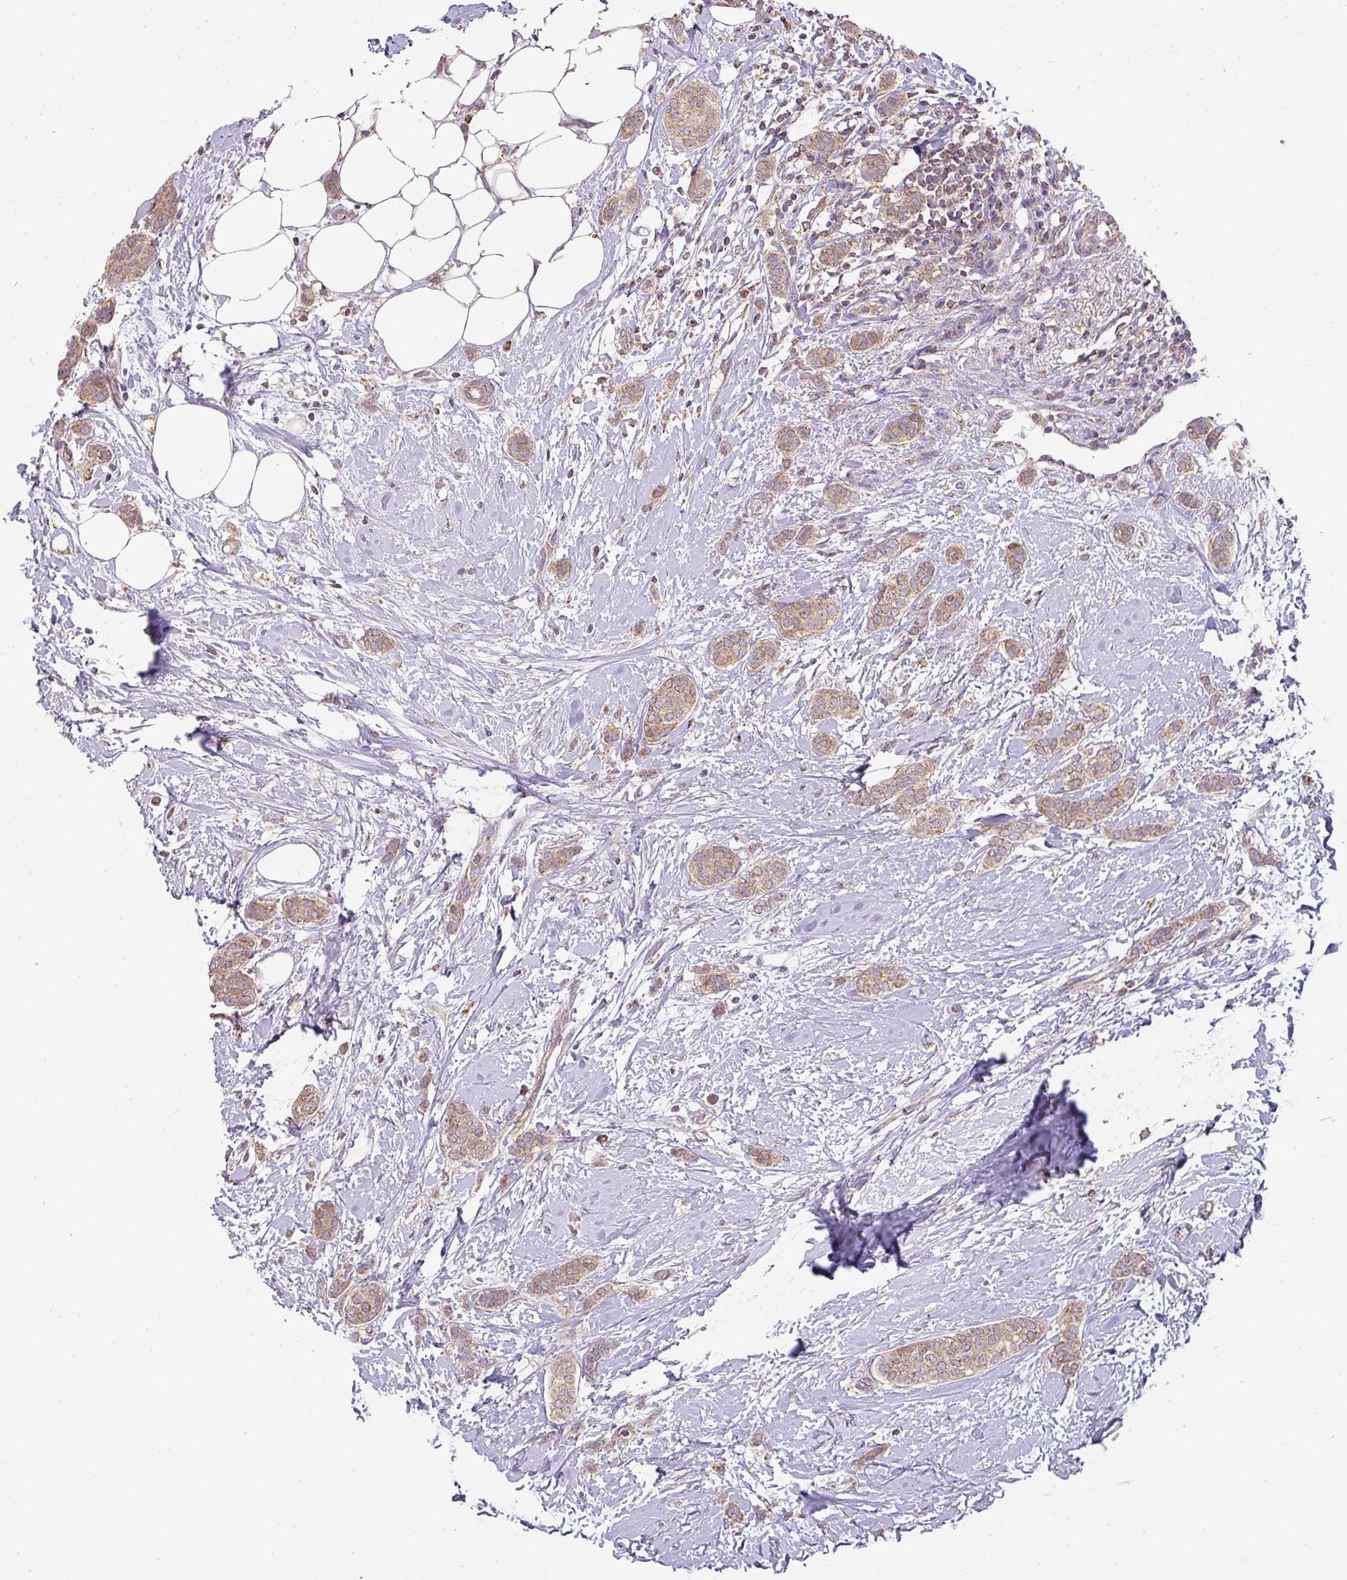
{"staining": {"intensity": "moderate", "quantity": ">75%", "location": "cytoplasmic/membranous"}, "tissue": "breast cancer", "cell_type": "Tumor cells", "image_type": "cancer", "snomed": [{"axis": "morphology", "description": "Duct carcinoma"}, {"axis": "topography", "description": "Breast"}], "caption": "Immunohistochemistry photomicrograph of human breast invasive ductal carcinoma stained for a protein (brown), which demonstrates medium levels of moderate cytoplasmic/membranous staining in about >75% of tumor cells.", "gene": "ZNF211", "patient": {"sex": "female", "age": 72}}